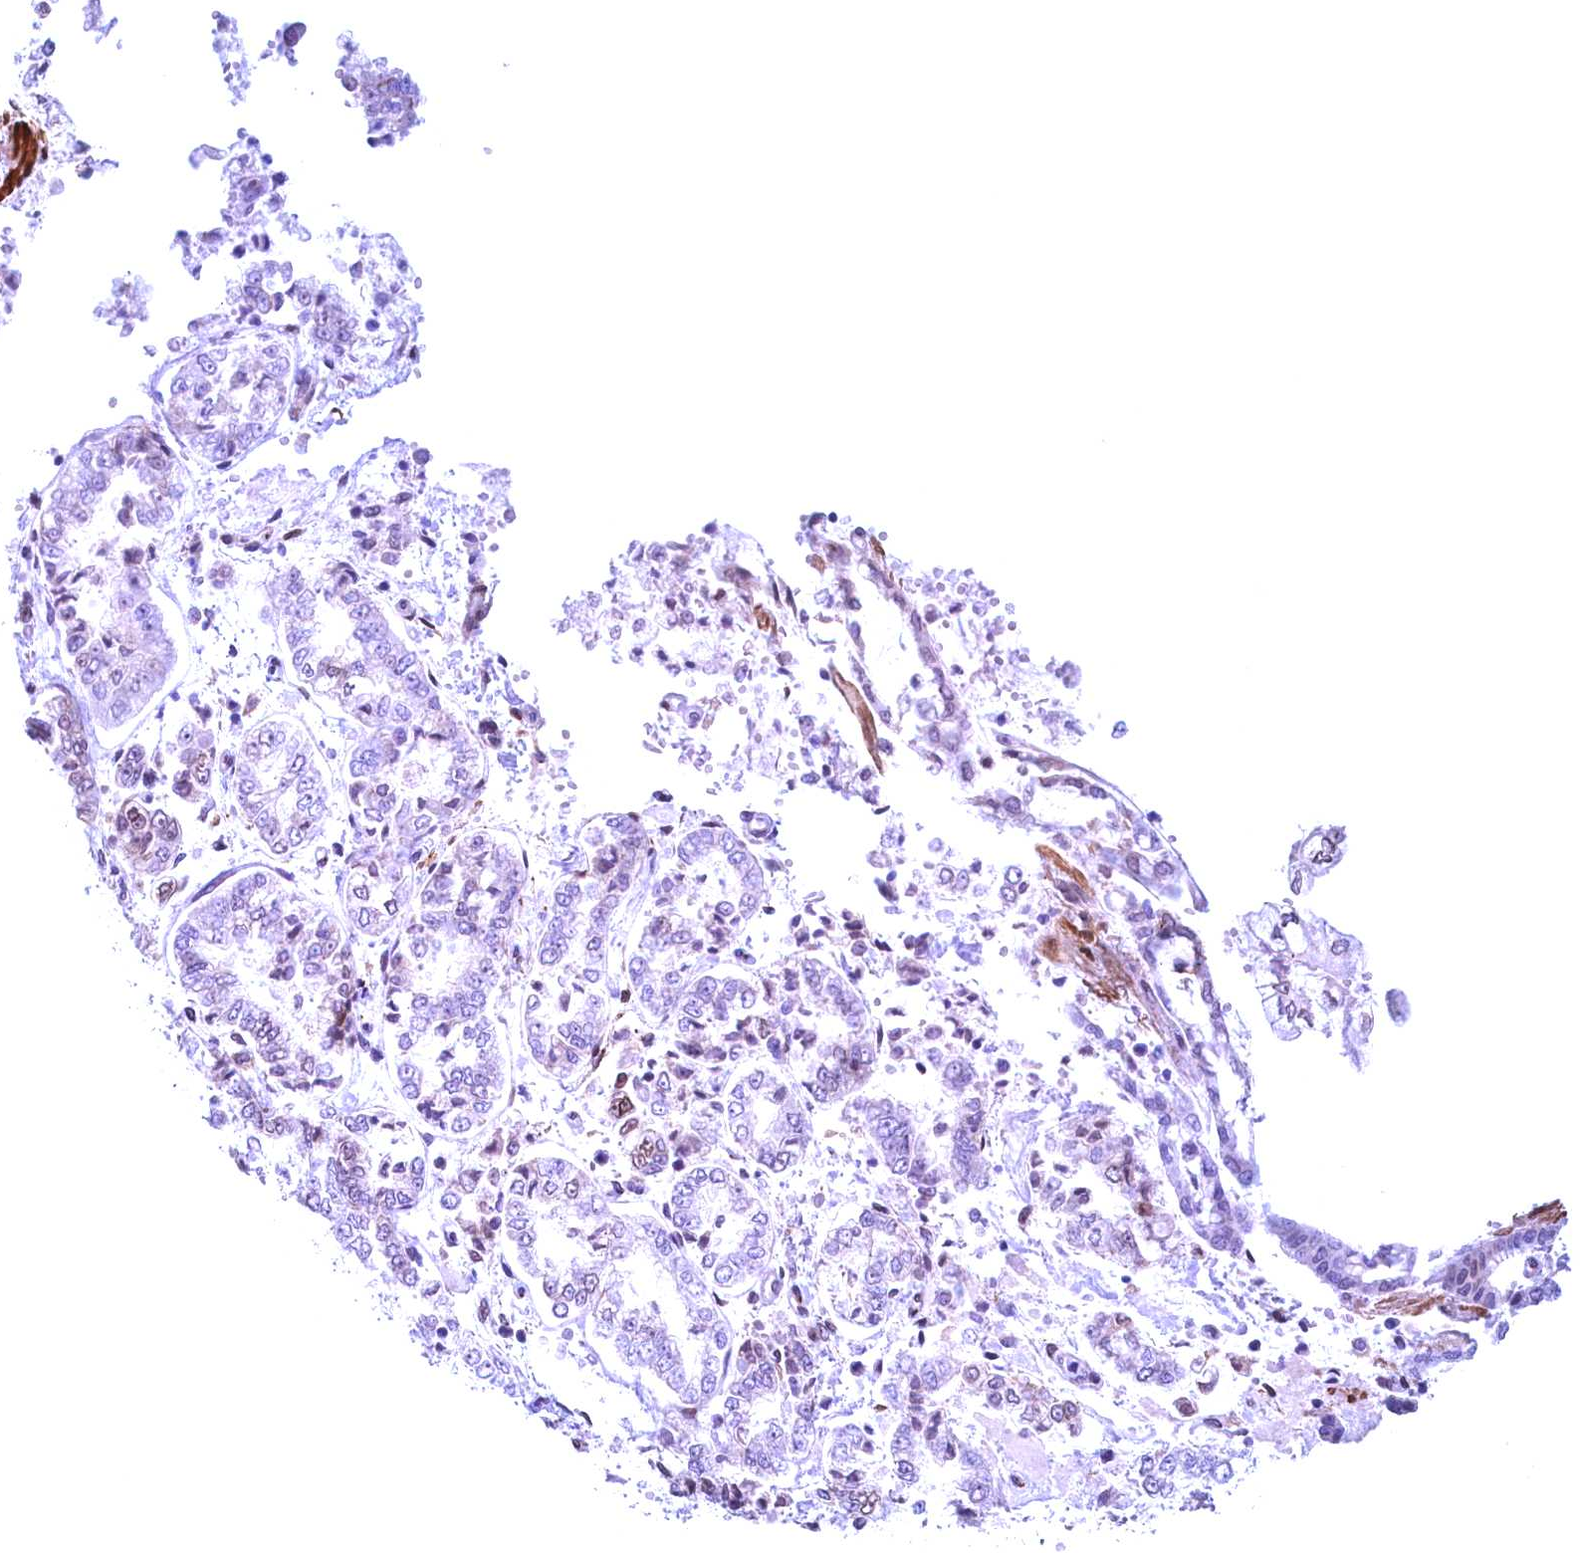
{"staining": {"intensity": "weak", "quantity": "<25%", "location": "cytoplasmic/membranous,nuclear"}, "tissue": "stomach cancer", "cell_type": "Tumor cells", "image_type": "cancer", "snomed": [{"axis": "morphology", "description": "Adenocarcinoma, NOS"}, {"axis": "topography", "description": "Stomach"}], "caption": "Human stomach cancer stained for a protein using immunohistochemistry reveals no staining in tumor cells.", "gene": "GPSM1", "patient": {"sex": "male", "age": 76}}